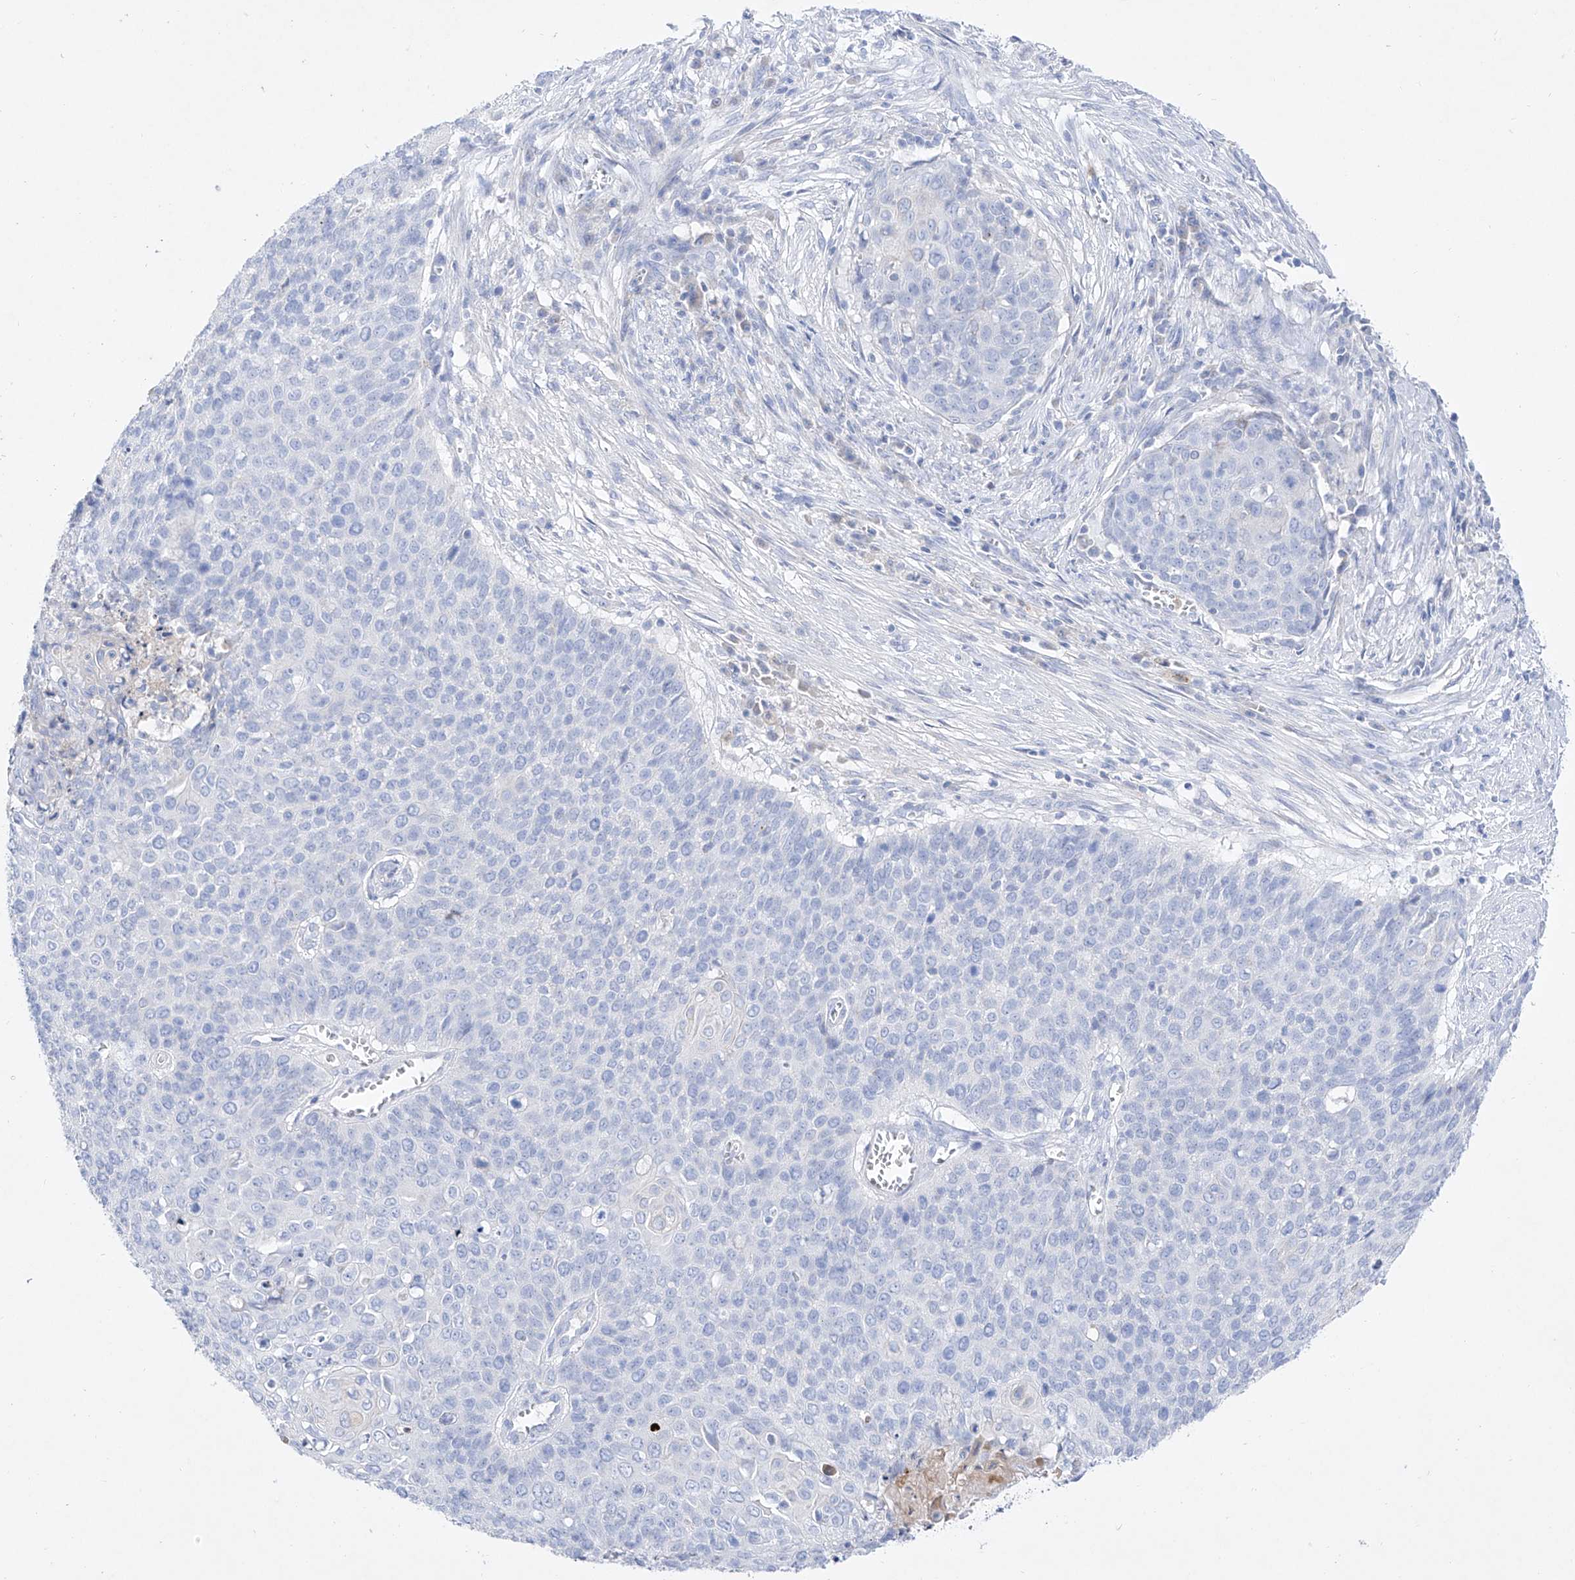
{"staining": {"intensity": "negative", "quantity": "none", "location": "none"}, "tissue": "cervical cancer", "cell_type": "Tumor cells", "image_type": "cancer", "snomed": [{"axis": "morphology", "description": "Squamous cell carcinoma, NOS"}, {"axis": "topography", "description": "Cervix"}], "caption": "High magnification brightfield microscopy of cervical cancer (squamous cell carcinoma) stained with DAB (brown) and counterstained with hematoxylin (blue): tumor cells show no significant positivity.", "gene": "TM7SF2", "patient": {"sex": "female", "age": 39}}